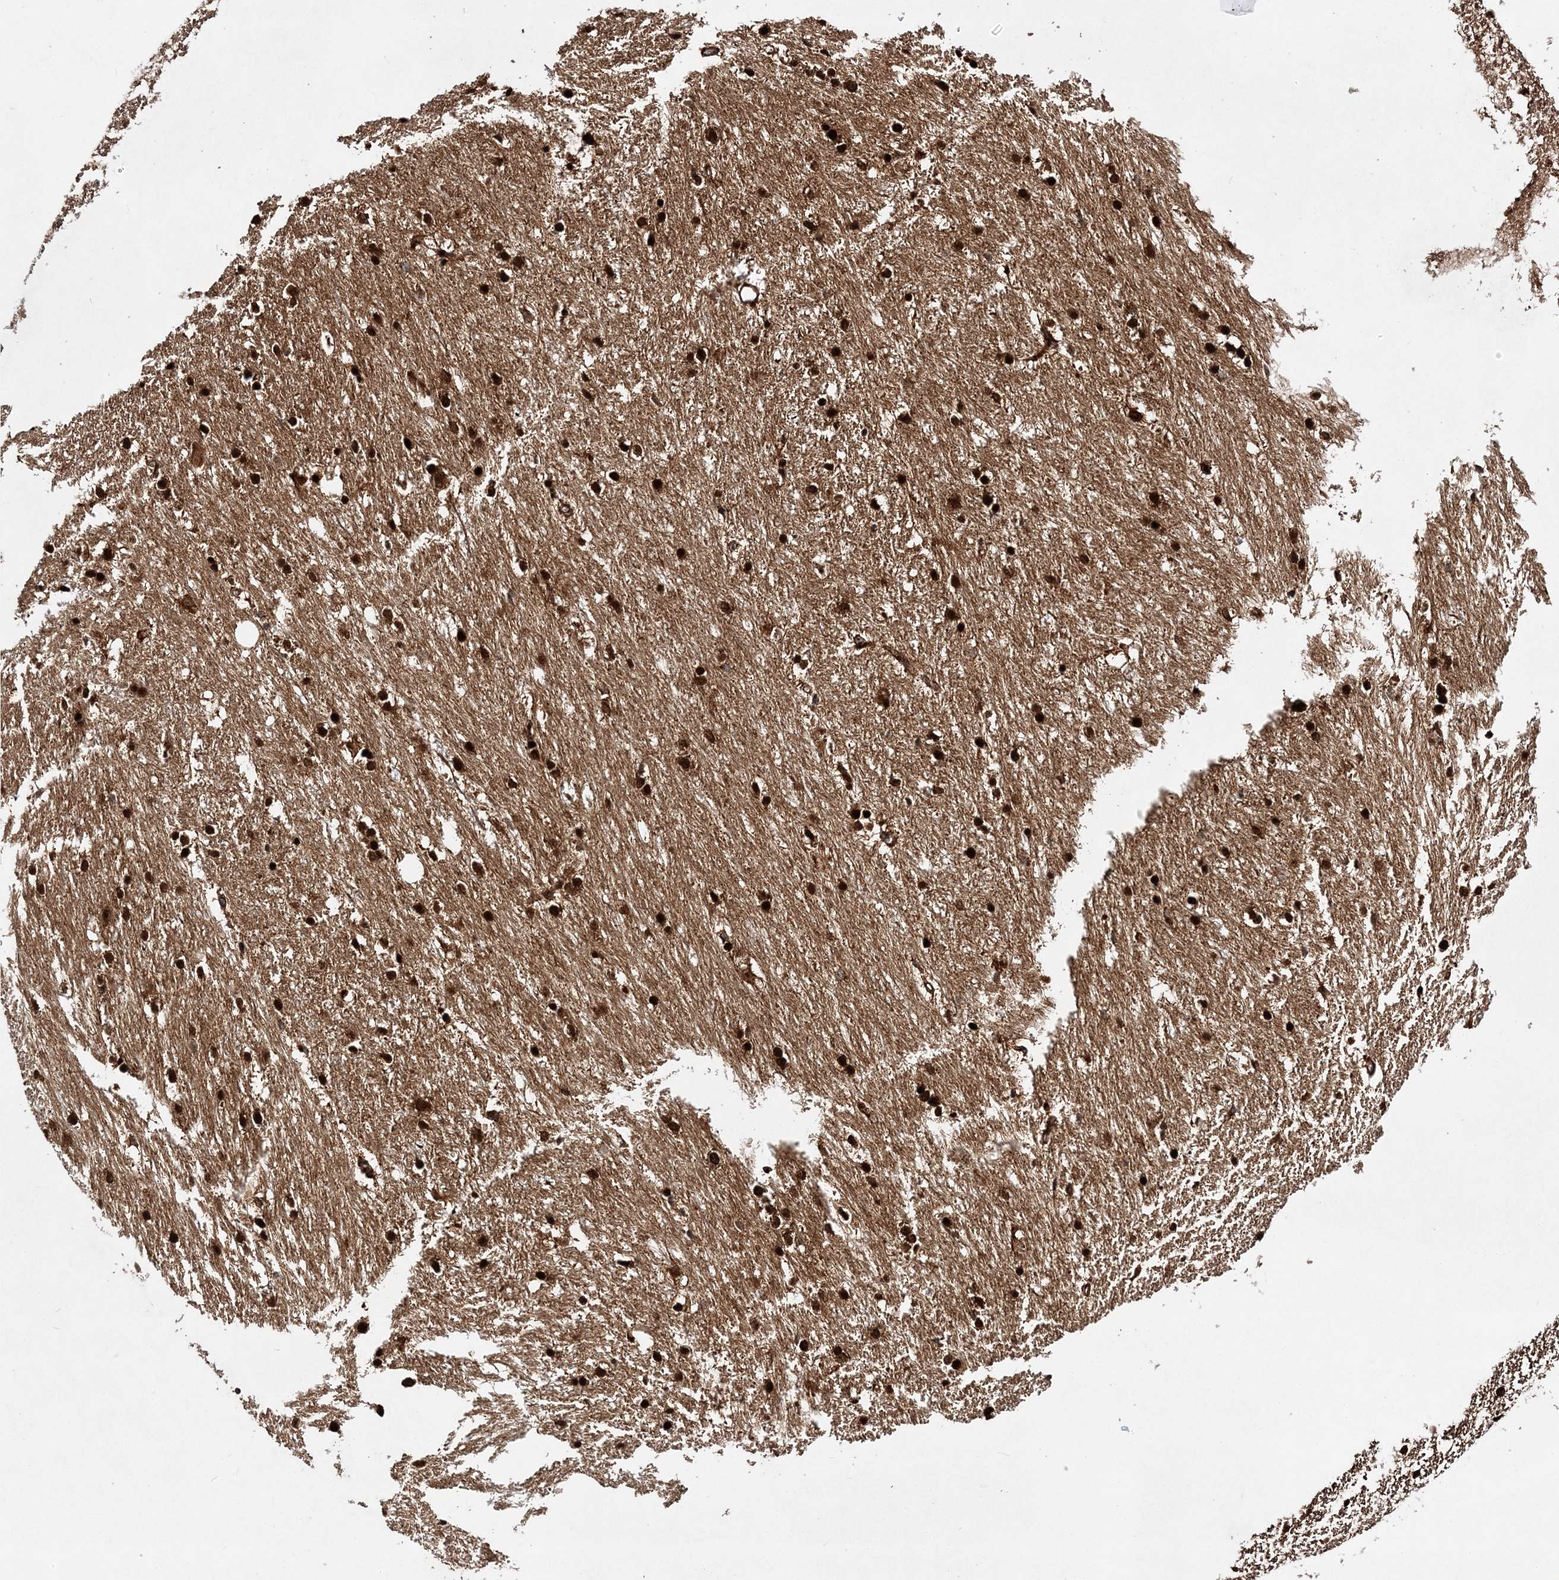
{"staining": {"intensity": "strong", "quantity": "25%-75%", "location": "cytoplasmic/membranous,nuclear"}, "tissue": "caudate", "cell_type": "Glial cells", "image_type": "normal", "snomed": [{"axis": "morphology", "description": "Normal tissue, NOS"}, {"axis": "topography", "description": "Lateral ventricle wall"}], "caption": "Strong cytoplasmic/membranous,nuclear positivity for a protein is appreciated in about 25%-75% of glial cells of benign caudate using immunohistochemistry (IHC).", "gene": "NIF3L1", "patient": {"sex": "female", "age": 19}}